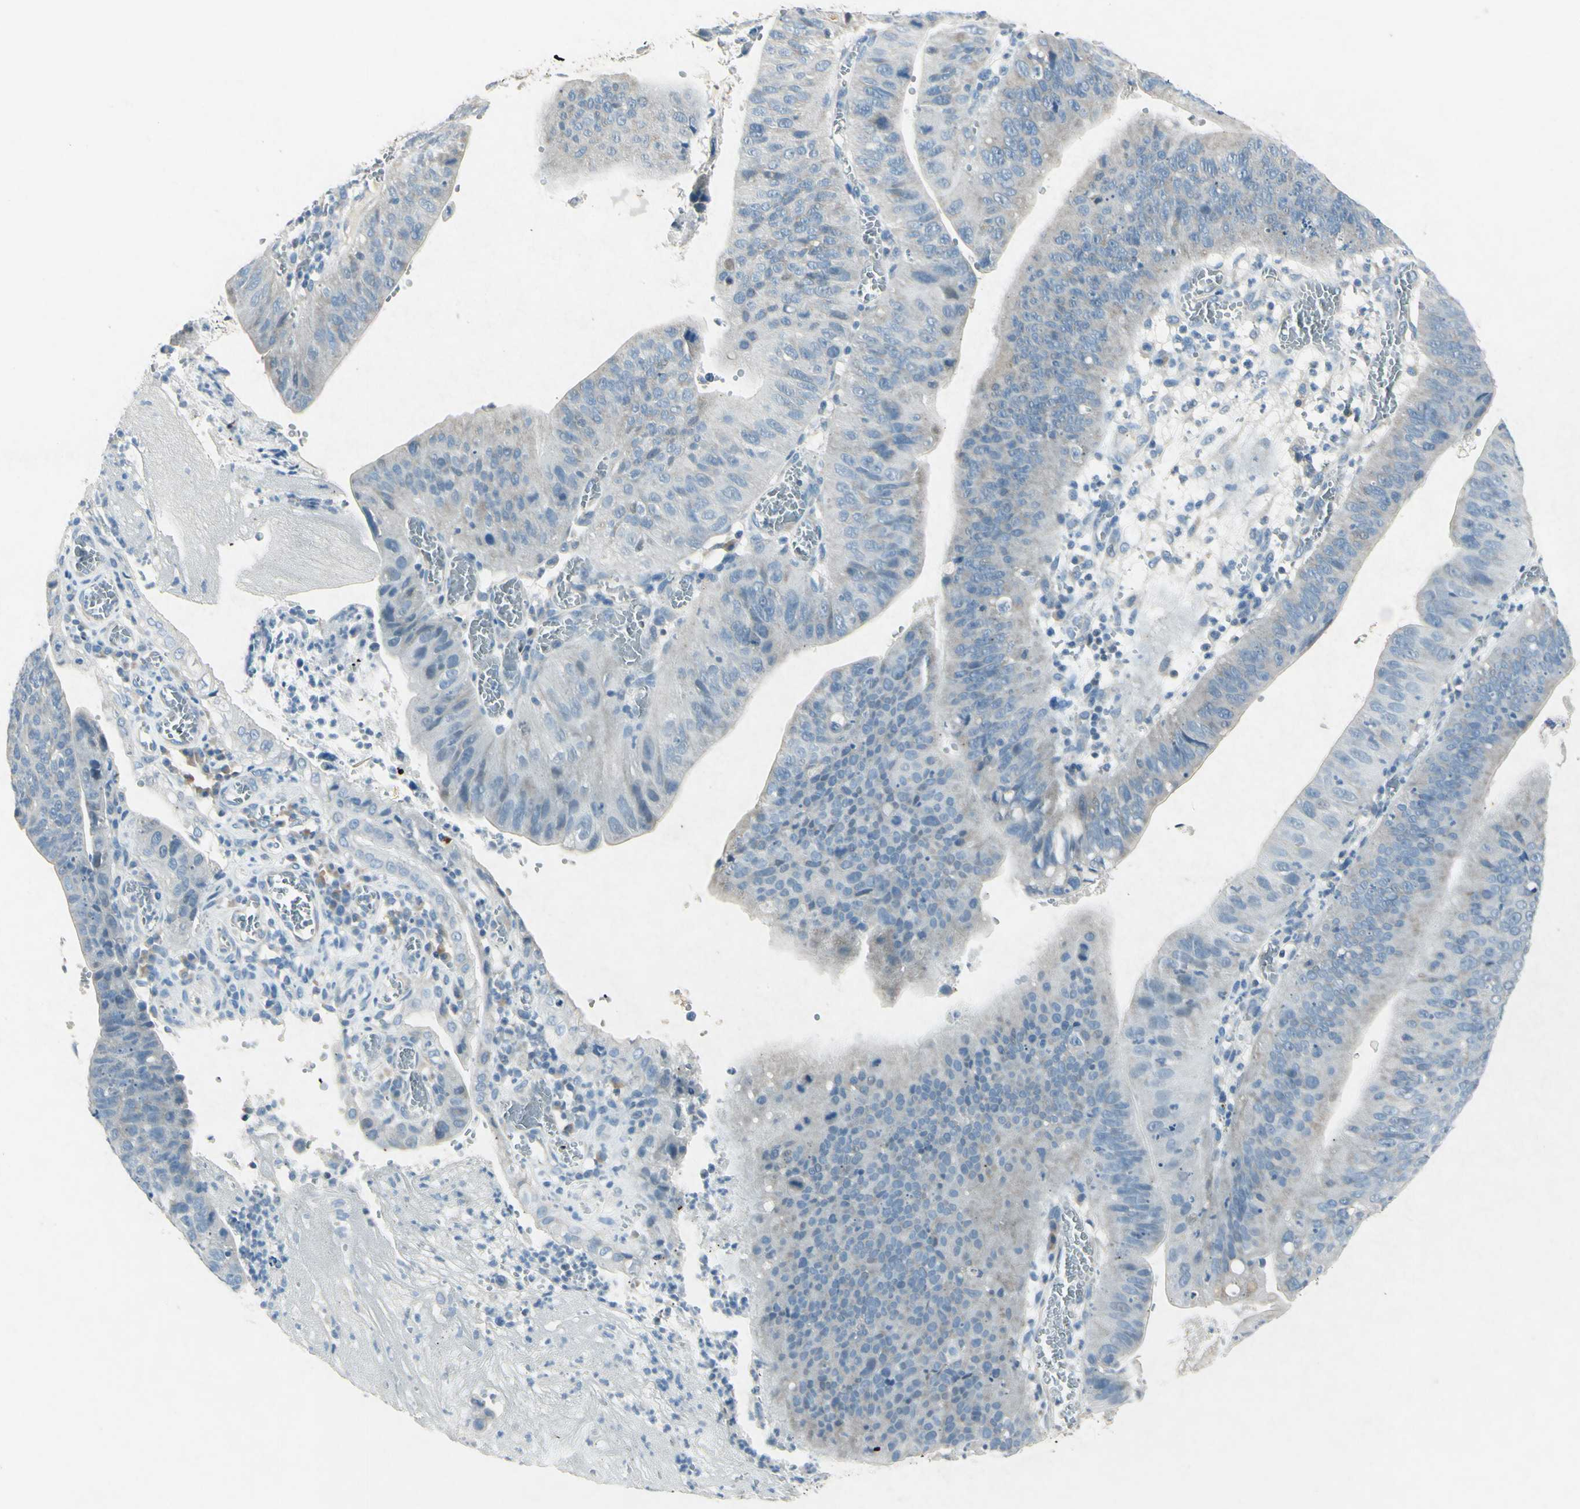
{"staining": {"intensity": "negative", "quantity": "none", "location": "none"}, "tissue": "stomach cancer", "cell_type": "Tumor cells", "image_type": "cancer", "snomed": [{"axis": "morphology", "description": "Adenocarcinoma, NOS"}, {"axis": "topography", "description": "Stomach"}], "caption": "High power microscopy image of an immunohistochemistry image of stomach adenocarcinoma, revealing no significant positivity in tumor cells.", "gene": "SNAP91", "patient": {"sex": "male", "age": 59}}